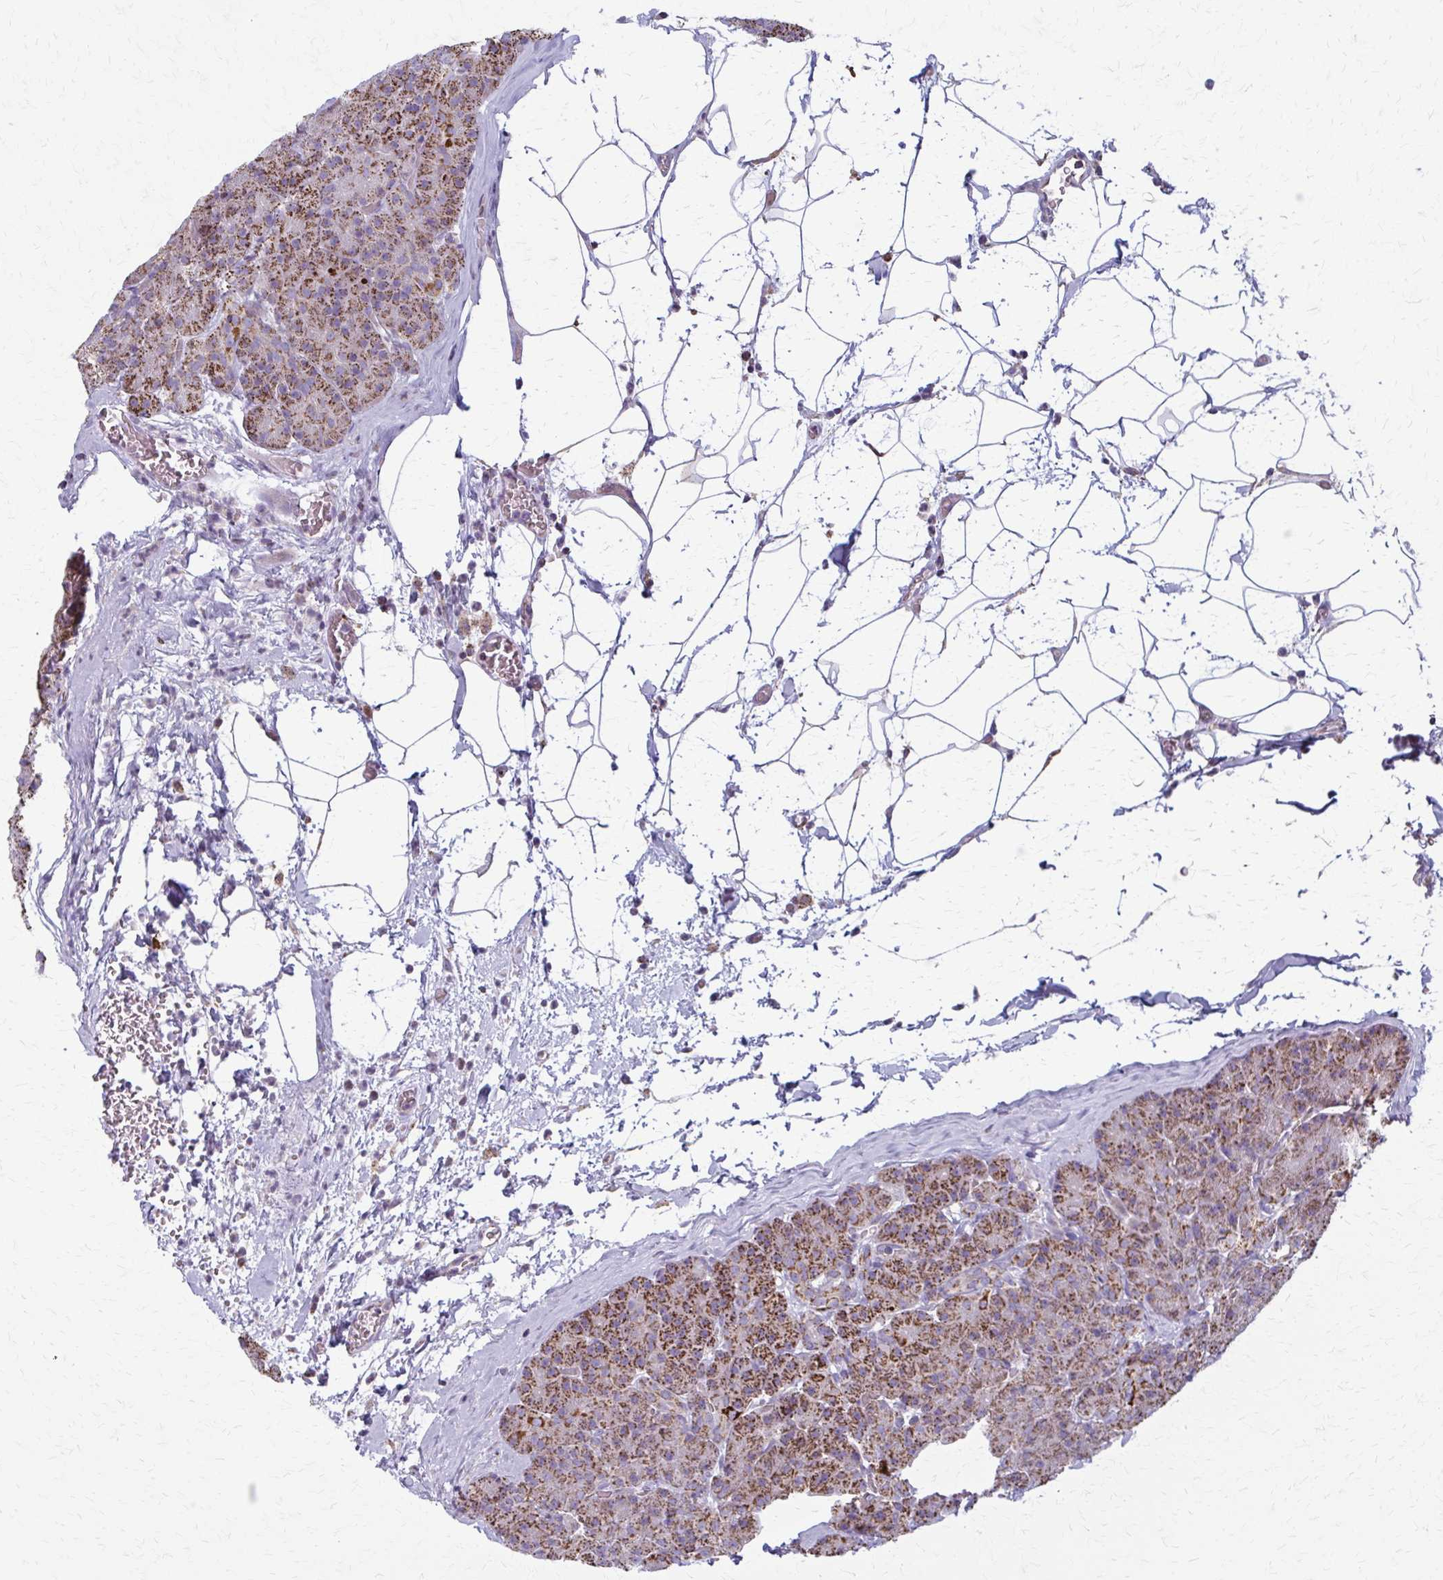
{"staining": {"intensity": "moderate", "quantity": ">75%", "location": "cytoplasmic/membranous"}, "tissue": "pancreas", "cell_type": "Exocrine glandular cells", "image_type": "normal", "snomed": [{"axis": "morphology", "description": "Normal tissue, NOS"}, {"axis": "topography", "description": "Pancreas"}], "caption": "About >75% of exocrine glandular cells in benign pancreas show moderate cytoplasmic/membranous protein staining as visualized by brown immunohistochemical staining.", "gene": "TVP23A", "patient": {"sex": "male", "age": 57}}